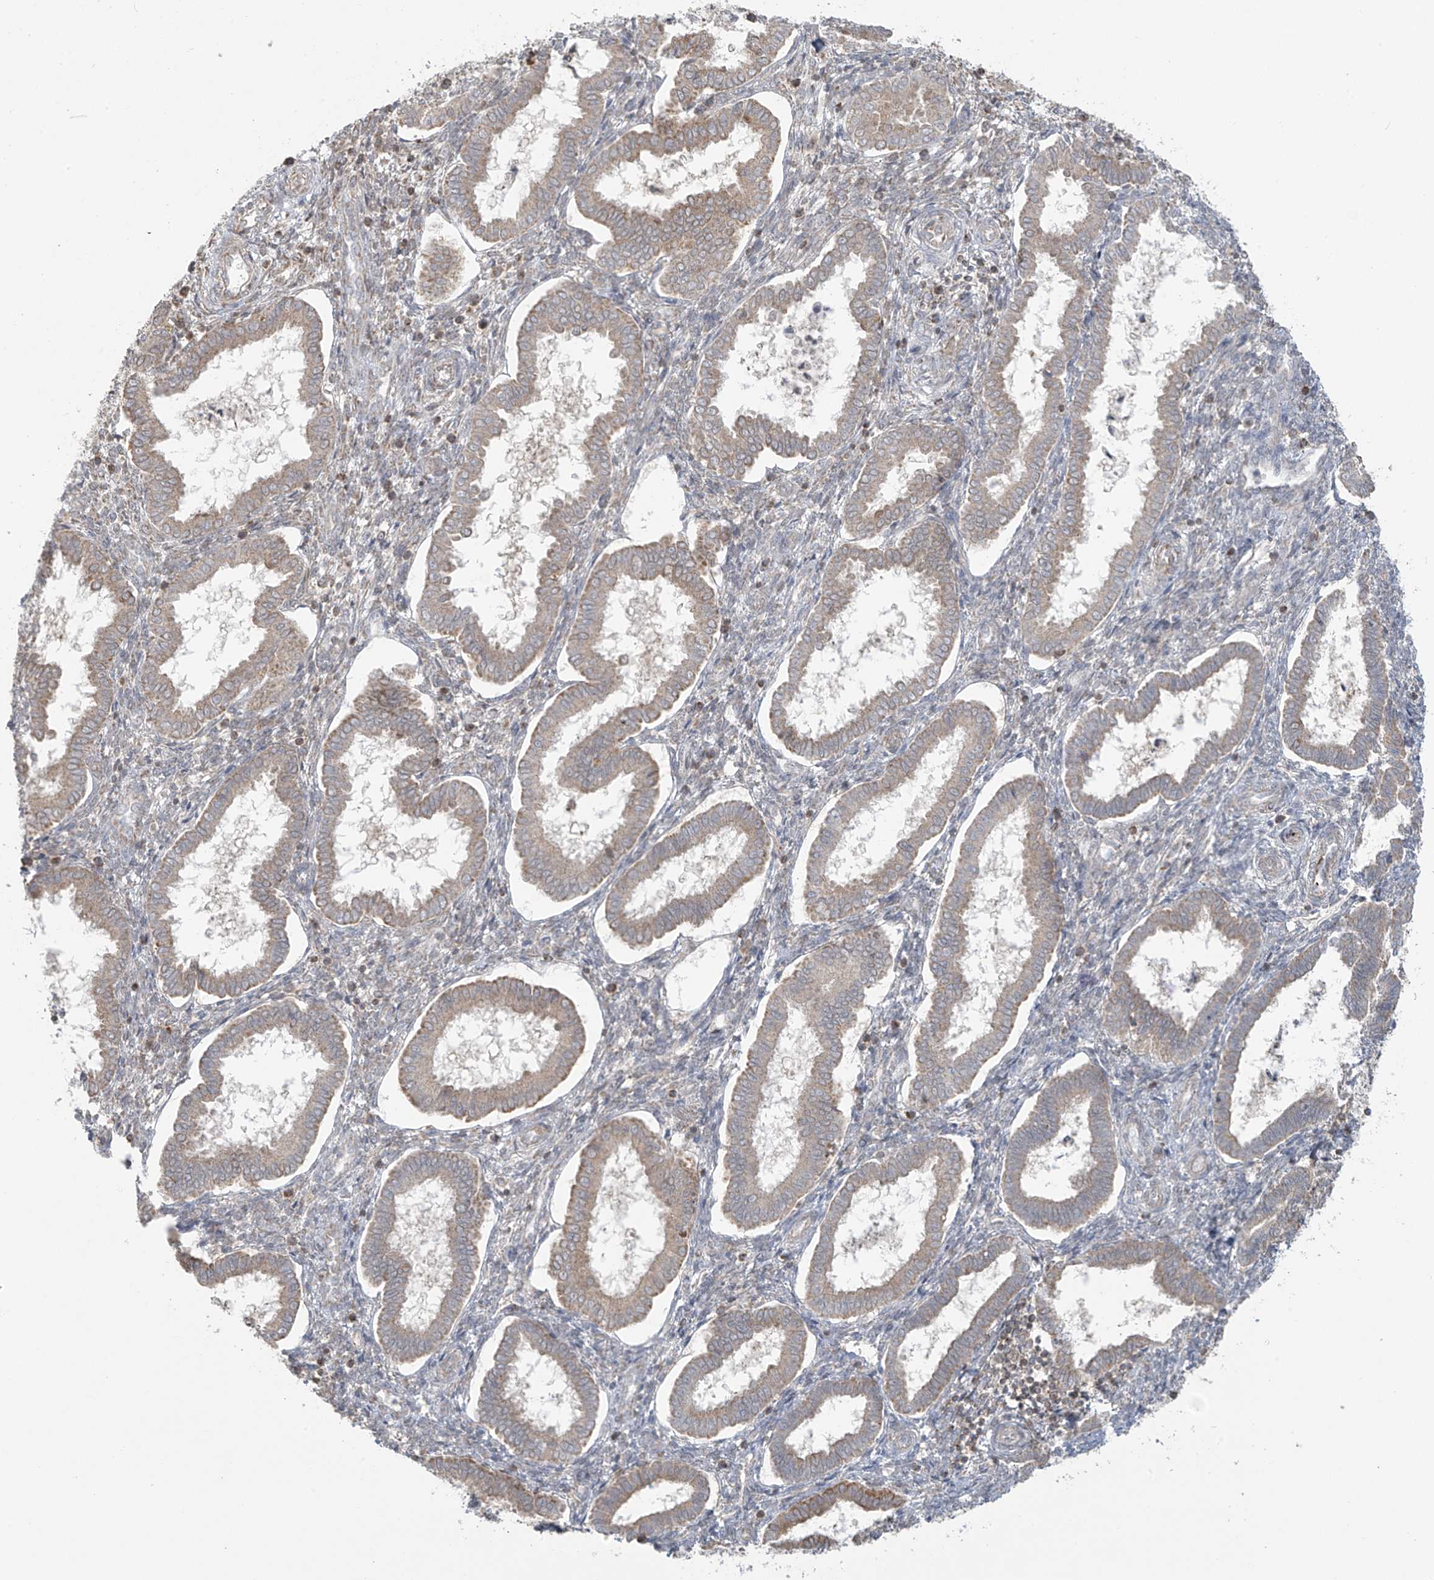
{"staining": {"intensity": "negative", "quantity": "none", "location": "none"}, "tissue": "endometrium", "cell_type": "Cells in endometrial stroma", "image_type": "normal", "snomed": [{"axis": "morphology", "description": "Normal tissue, NOS"}, {"axis": "topography", "description": "Endometrium"}], "caption": "Micrograph shows no significant protein staining in cells in endometrial stroma of unremarkable endometrium. (Brightfield microscopy of DAB immunohistochemistry at high magnification).", "gene": "HDDC2", "patient": {"sex": "female", "age": 24}}